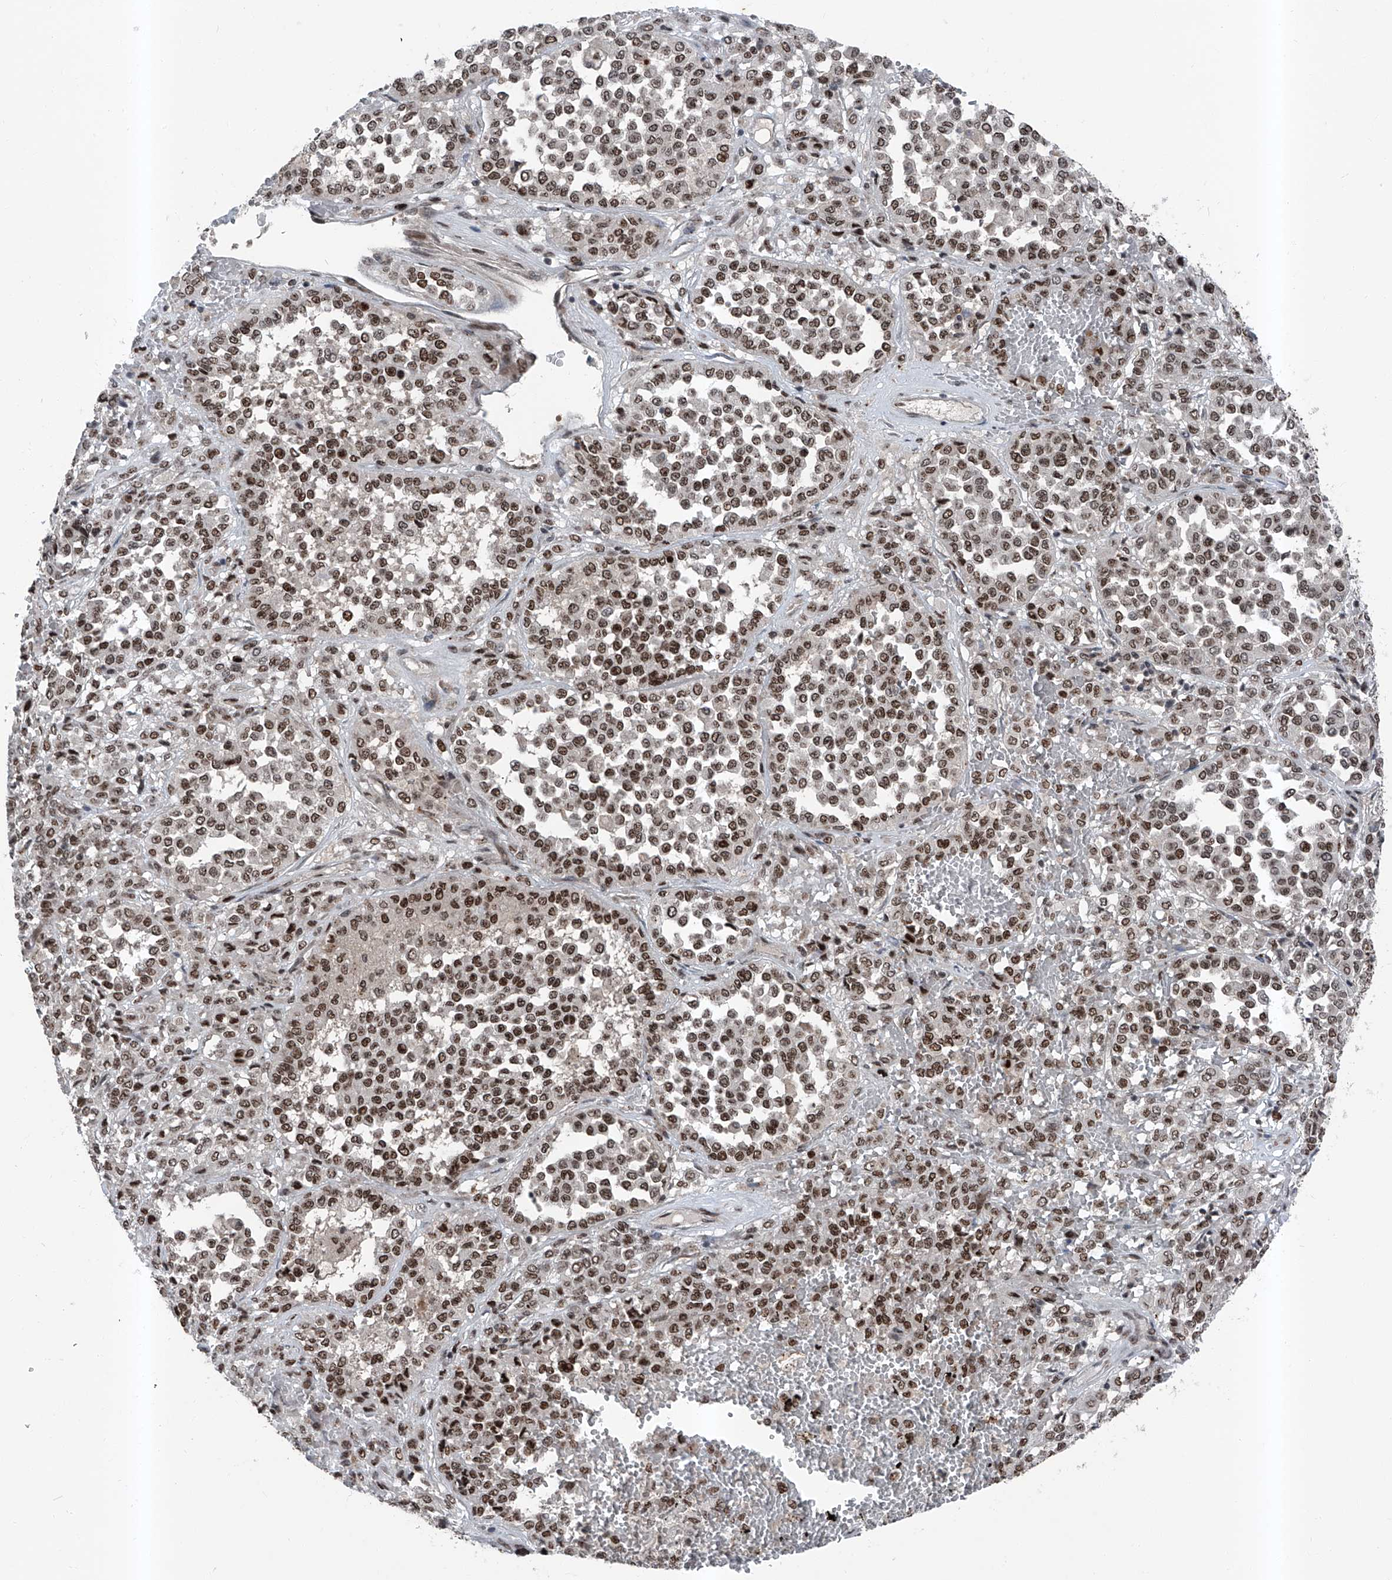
{"staining": {"intensity": "moderate", "quantity": ">75%", "location": "nuclear"}, "tissue": "melanoma", "cell_type": "Tumor cells", "image_type": "cancer", "snomed": [{"axis": "morphology", "description": "Malignant melanoma, Metastatic site"}, {"axis": "topography", "description": "Pancreas"}], "caption": "Immunohistochemical staining of human malignant melanoma (metastatic site) exhibits moderate nuclear protein staining in approximately >75% of tumor cells.", "gene": "BMI1", "patient": {"sex": "female", "age": 30}}